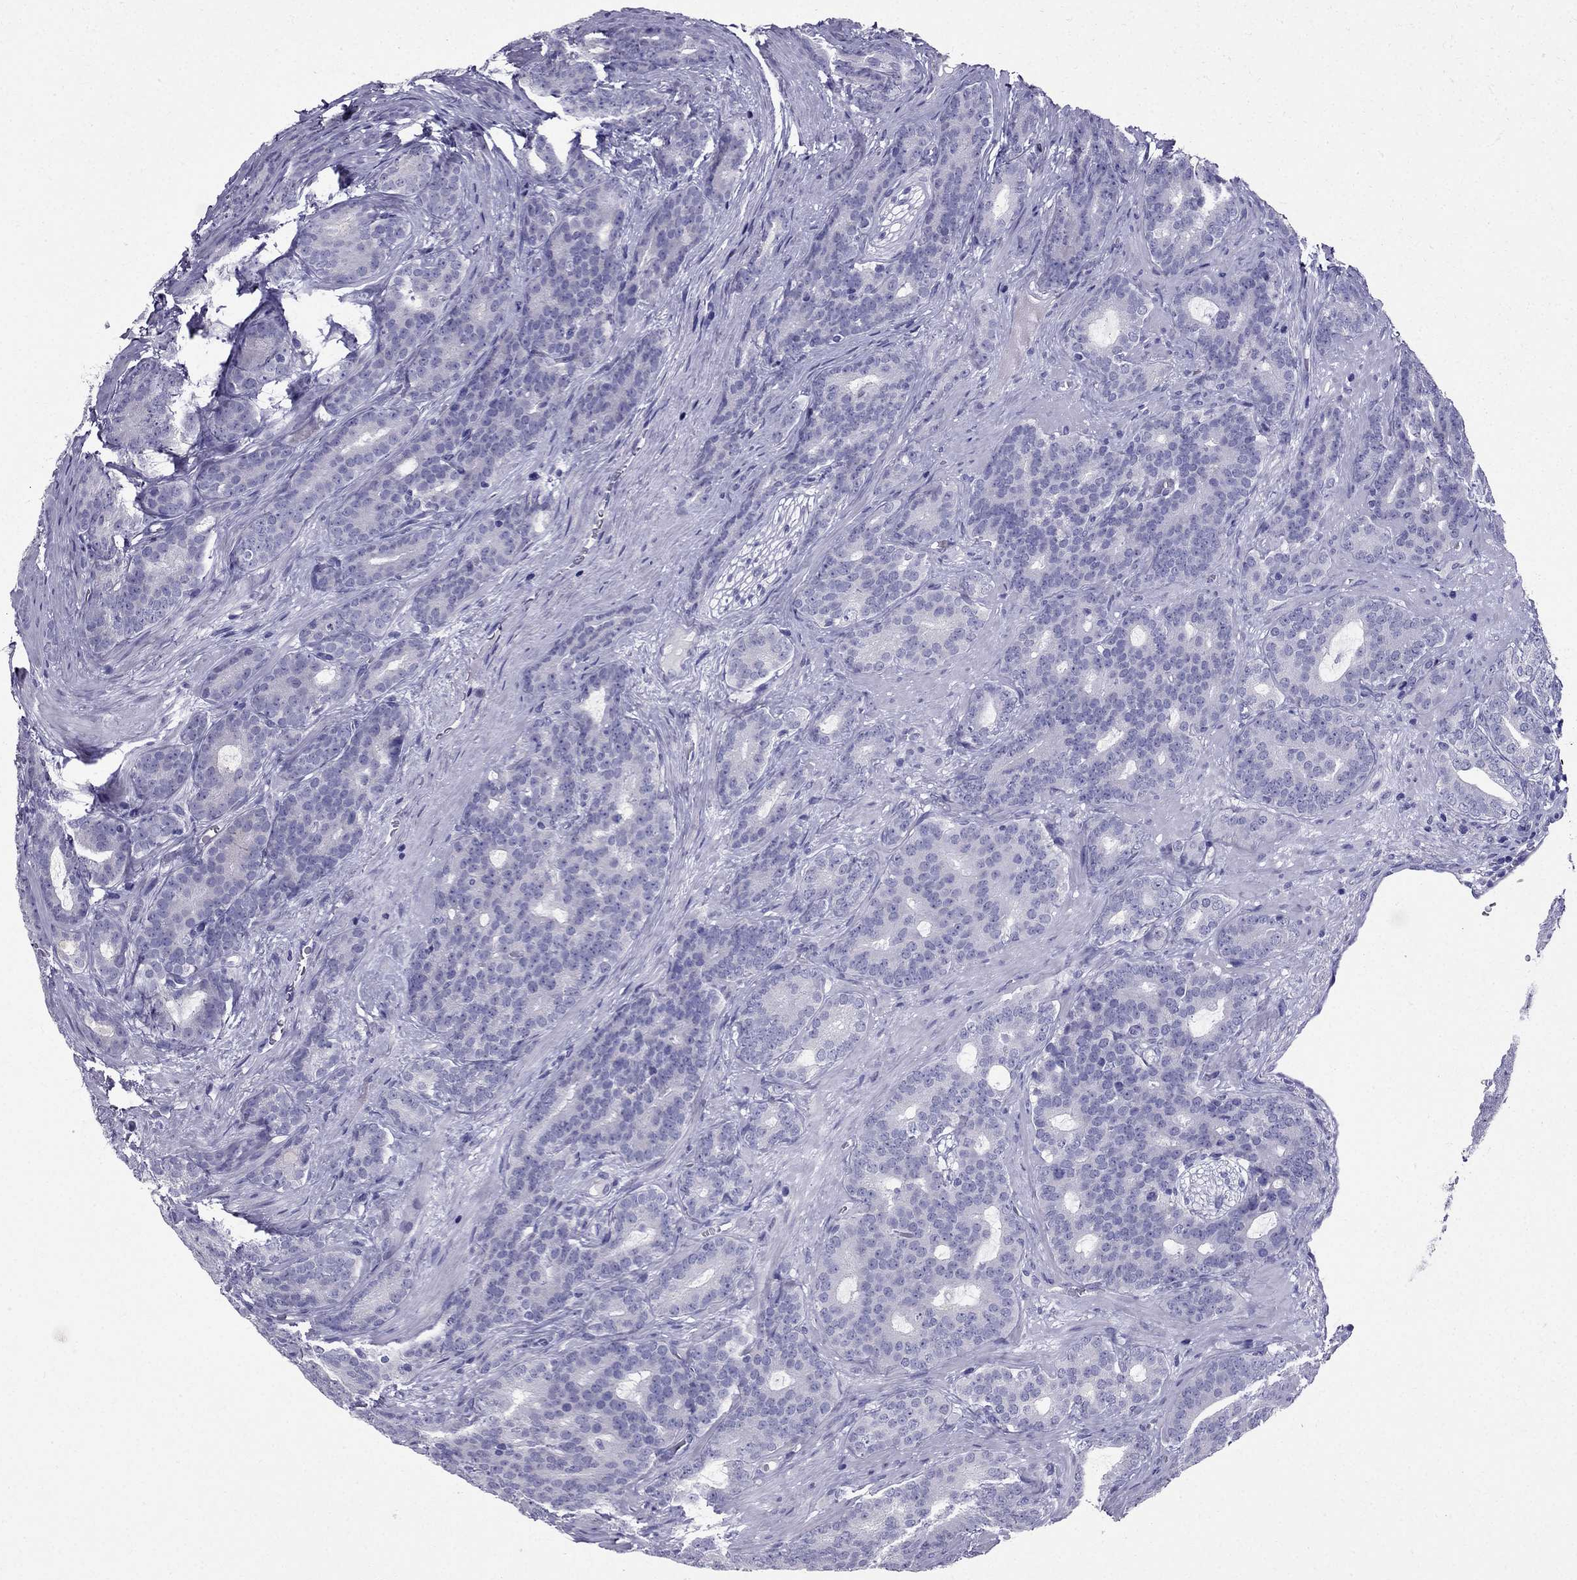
{"staining": {"intensity": "negative", "quantity": "none", "location": "none"}, "tissue": "prostate cancer", "cell_type": "Tumor cells", "image_type": "cancer", "snomed": [{"axis": "morphology", "description": "Adenocarcinoma, NOS"}, {"axis": "topography", "description": "Prostate"}], "caption": "Adenocarcinoma (prostate) stained for a protein using immunohistochemistry exhibits no positivity tumor cells.", "gene": "ZNF541", "patient": {"sex": "male", "age": 71}}